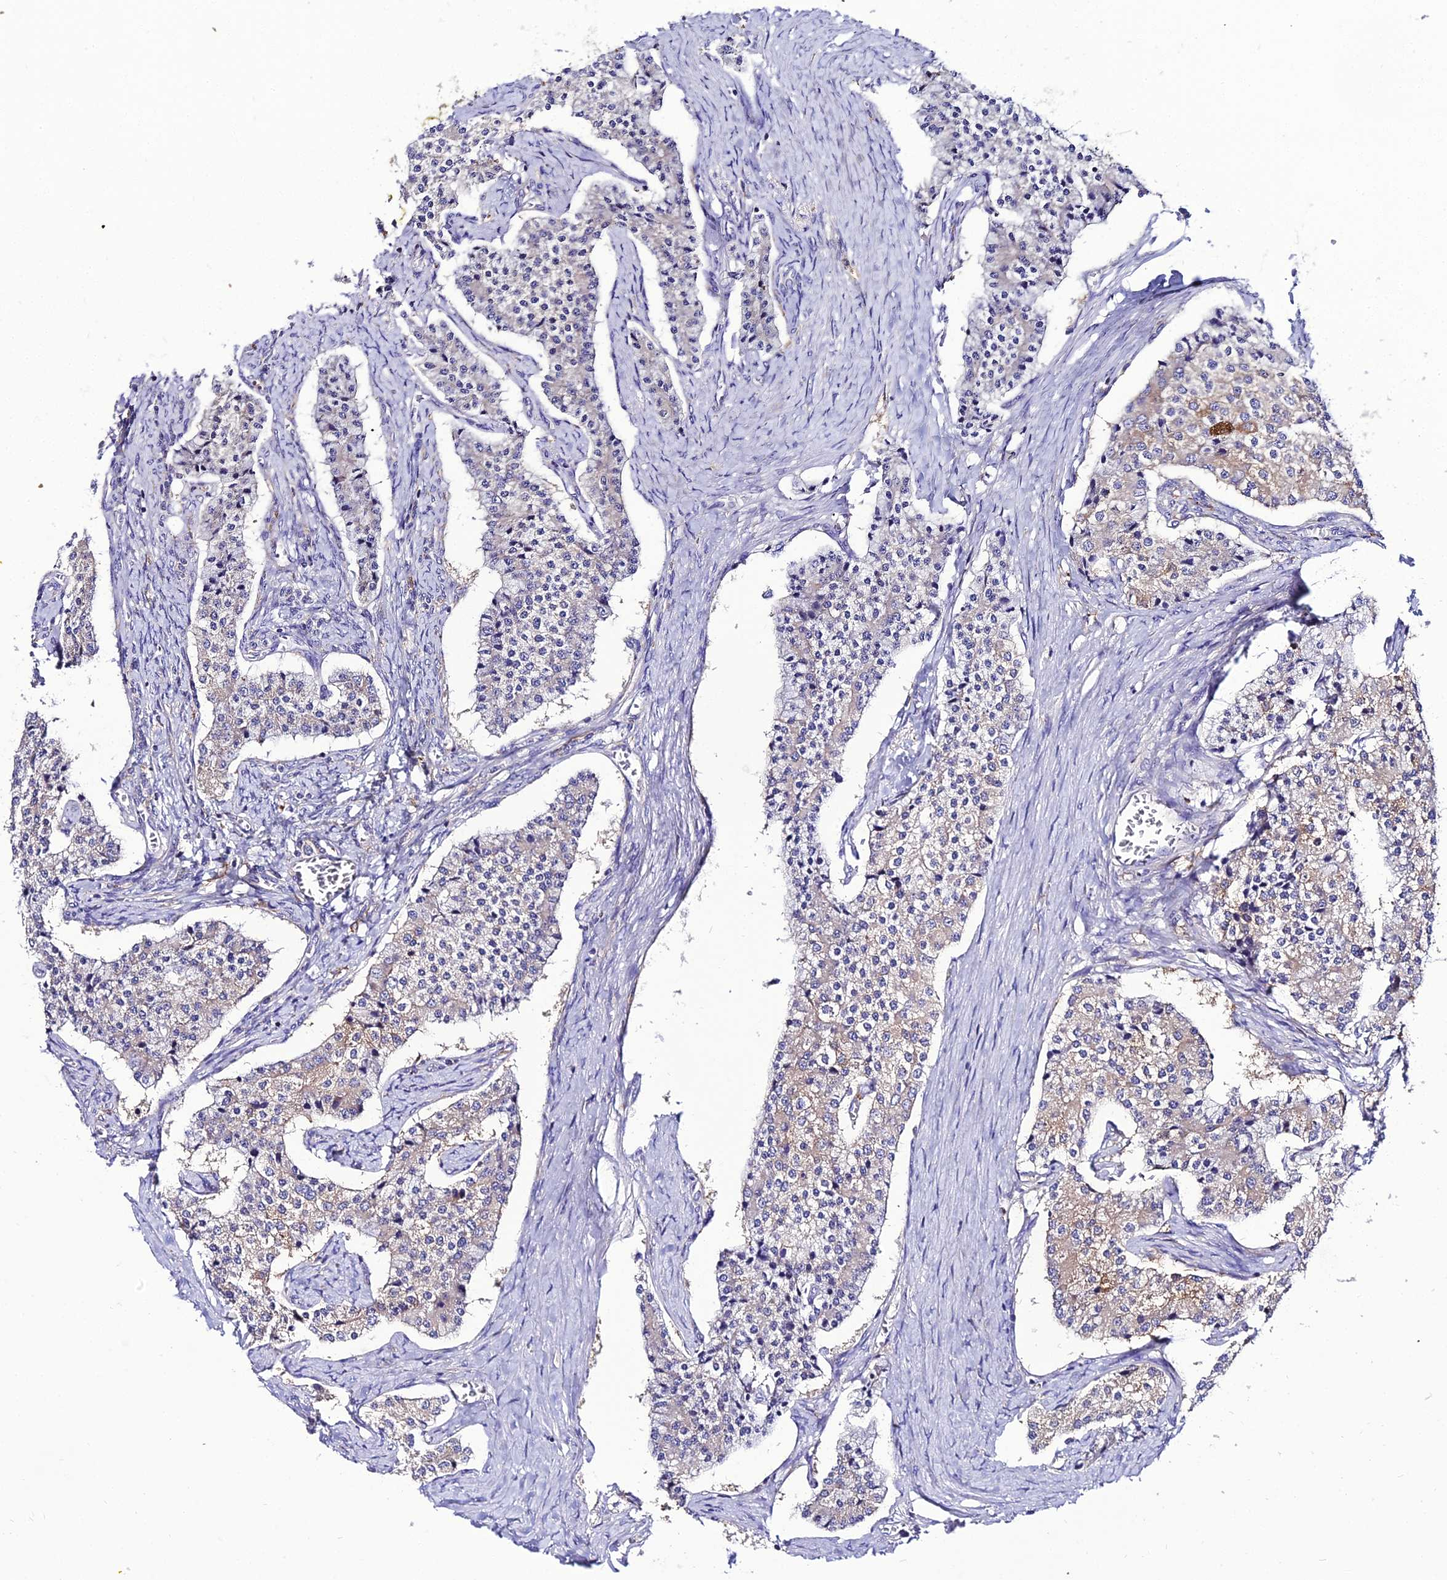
{"staining": {"intensity": "weak", "quantity": "<25%", "location": "cytoplasmic/membranous"}, "tissue": "carcinoid", "cell_type": "Tumor cells", "image_type": "cancer", "snomed": [{"axis": "morphology", "description": "Carcinoid, malignant, NOS"}, {"axis": "topography", "description": "Colon"}], "caption": "Tumor cells are negative for protein expression in human carcinoid (malignant). The staining was performed using DAB (3,3'-diaminobenzidine) to visualize the protein expression in brown, while the nuclei were stained in blue with hematoxylin (Magnification: 20x).", "gene": "C2orf69", "patient": {"sex": "female", "age": 52}}